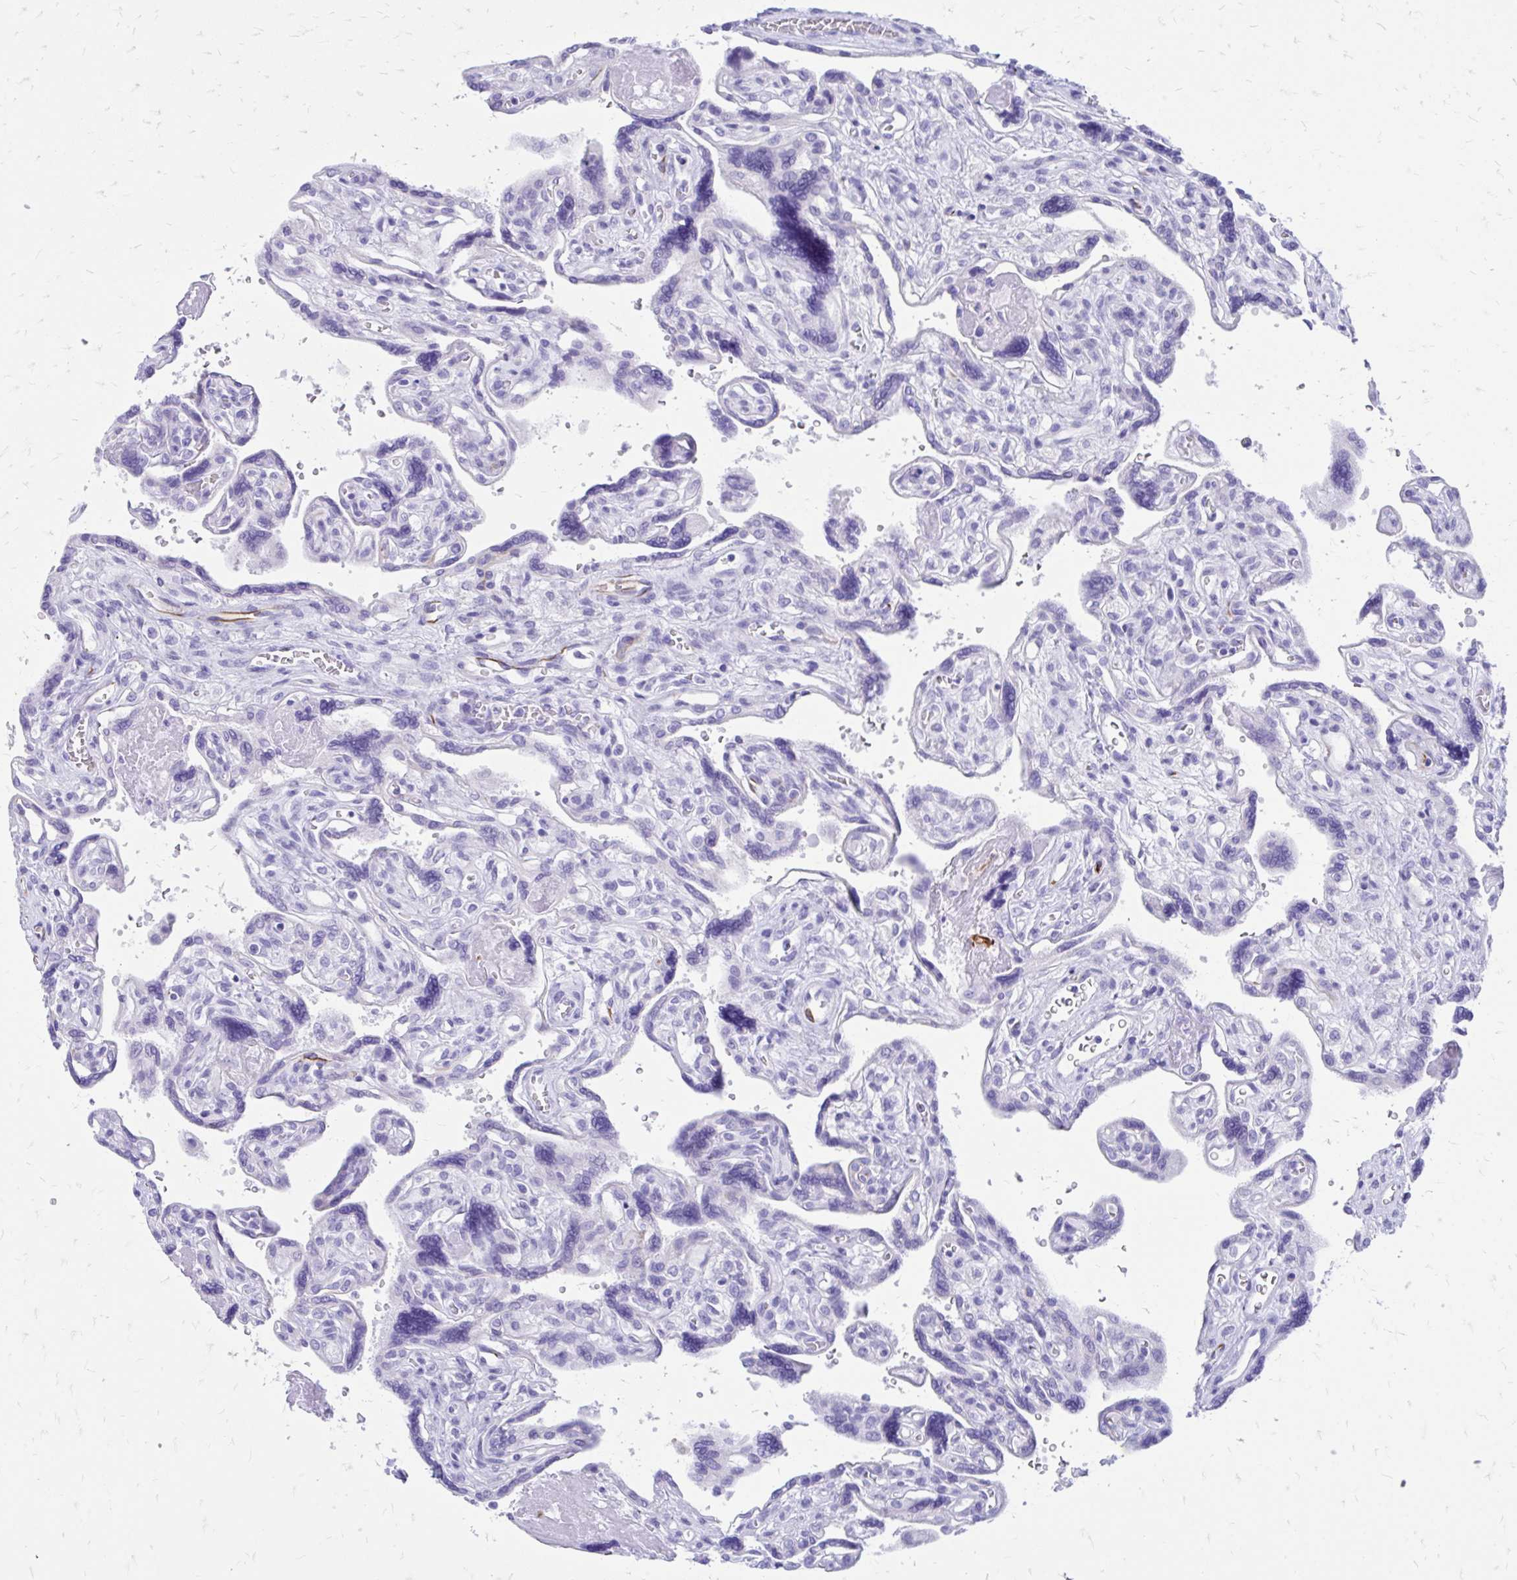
{"staining": {"intensity": "negative", "quantity": "none", "location": "none"}, "tissue": "placenta", "cell_type": "Trophoblastic cells", "image_type": "normal", "snomed": [{"axis": "morphology", "description": "Normal tissue, NOS"}, {"axis": "topography", "description": "Placenta"}], "caption": "Immunohistochemical staining of unremarkable placenta displays no significant positivity in trophoblastic cells.", "gene": "ZNF699", "patient": {"sex": "female", "age": 39}}